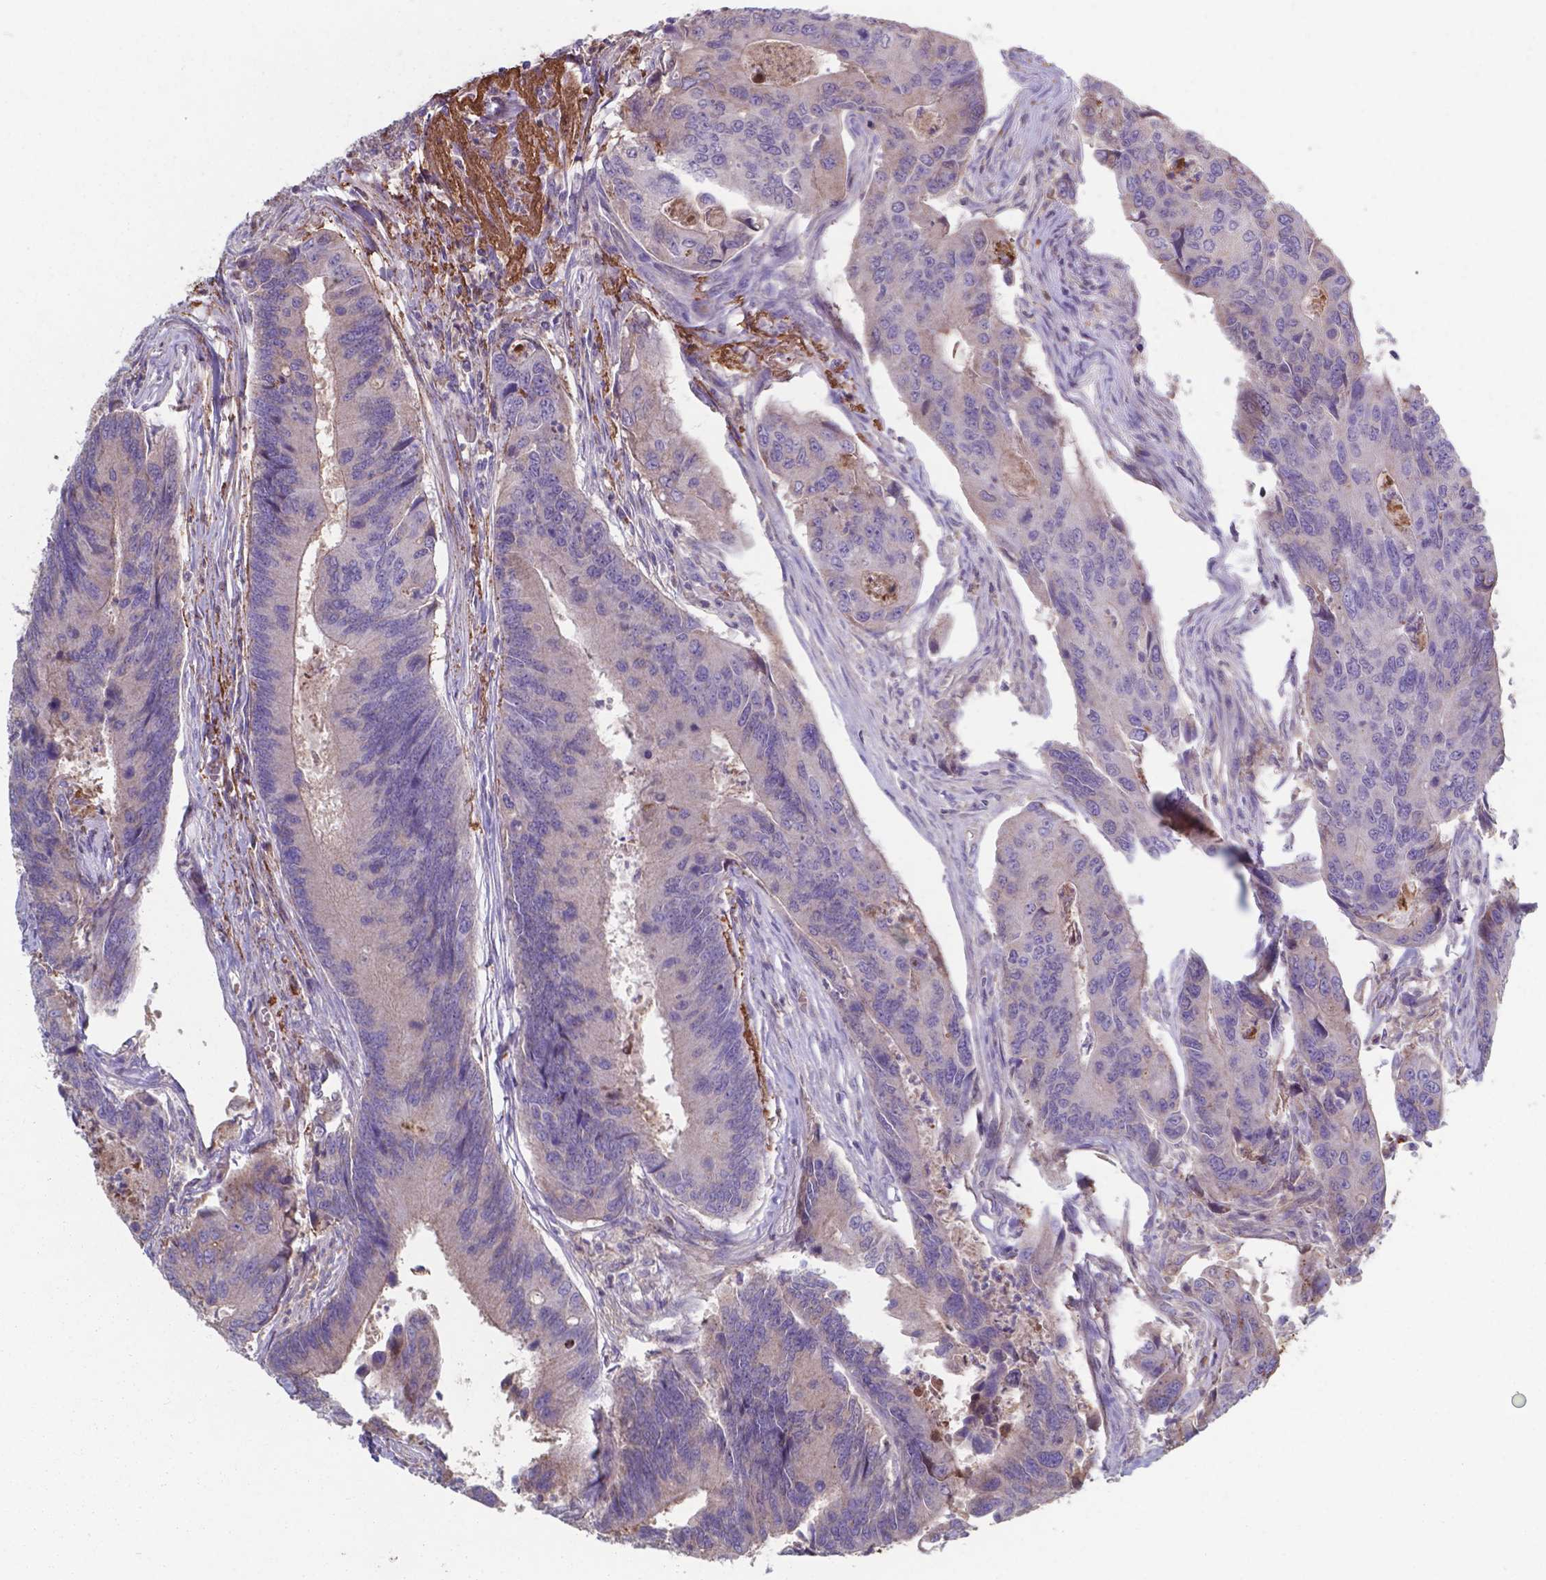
{"staining": {"intensity": "weak", "quantity": ">75%", "location": "cytoplasmic/membranous"}, "tissue": "colorectal cancer", "cell_type": "Tumor cells", "image_type": "cancer", "snomed": [{"axis": "morphology", "description": "Adenocarcinoma, NOS"}, {"axis": "topography", "description": "Colon"}], "caption": "This is a photomicrograph of immunohistochemistry staining of adenocarcinoma (colorectal), which shows weak staining in the cytoplasmic/membranous of tumor cells.", "gene": "SERPINA1", "patient": {"sex": "female", "age": 67}}